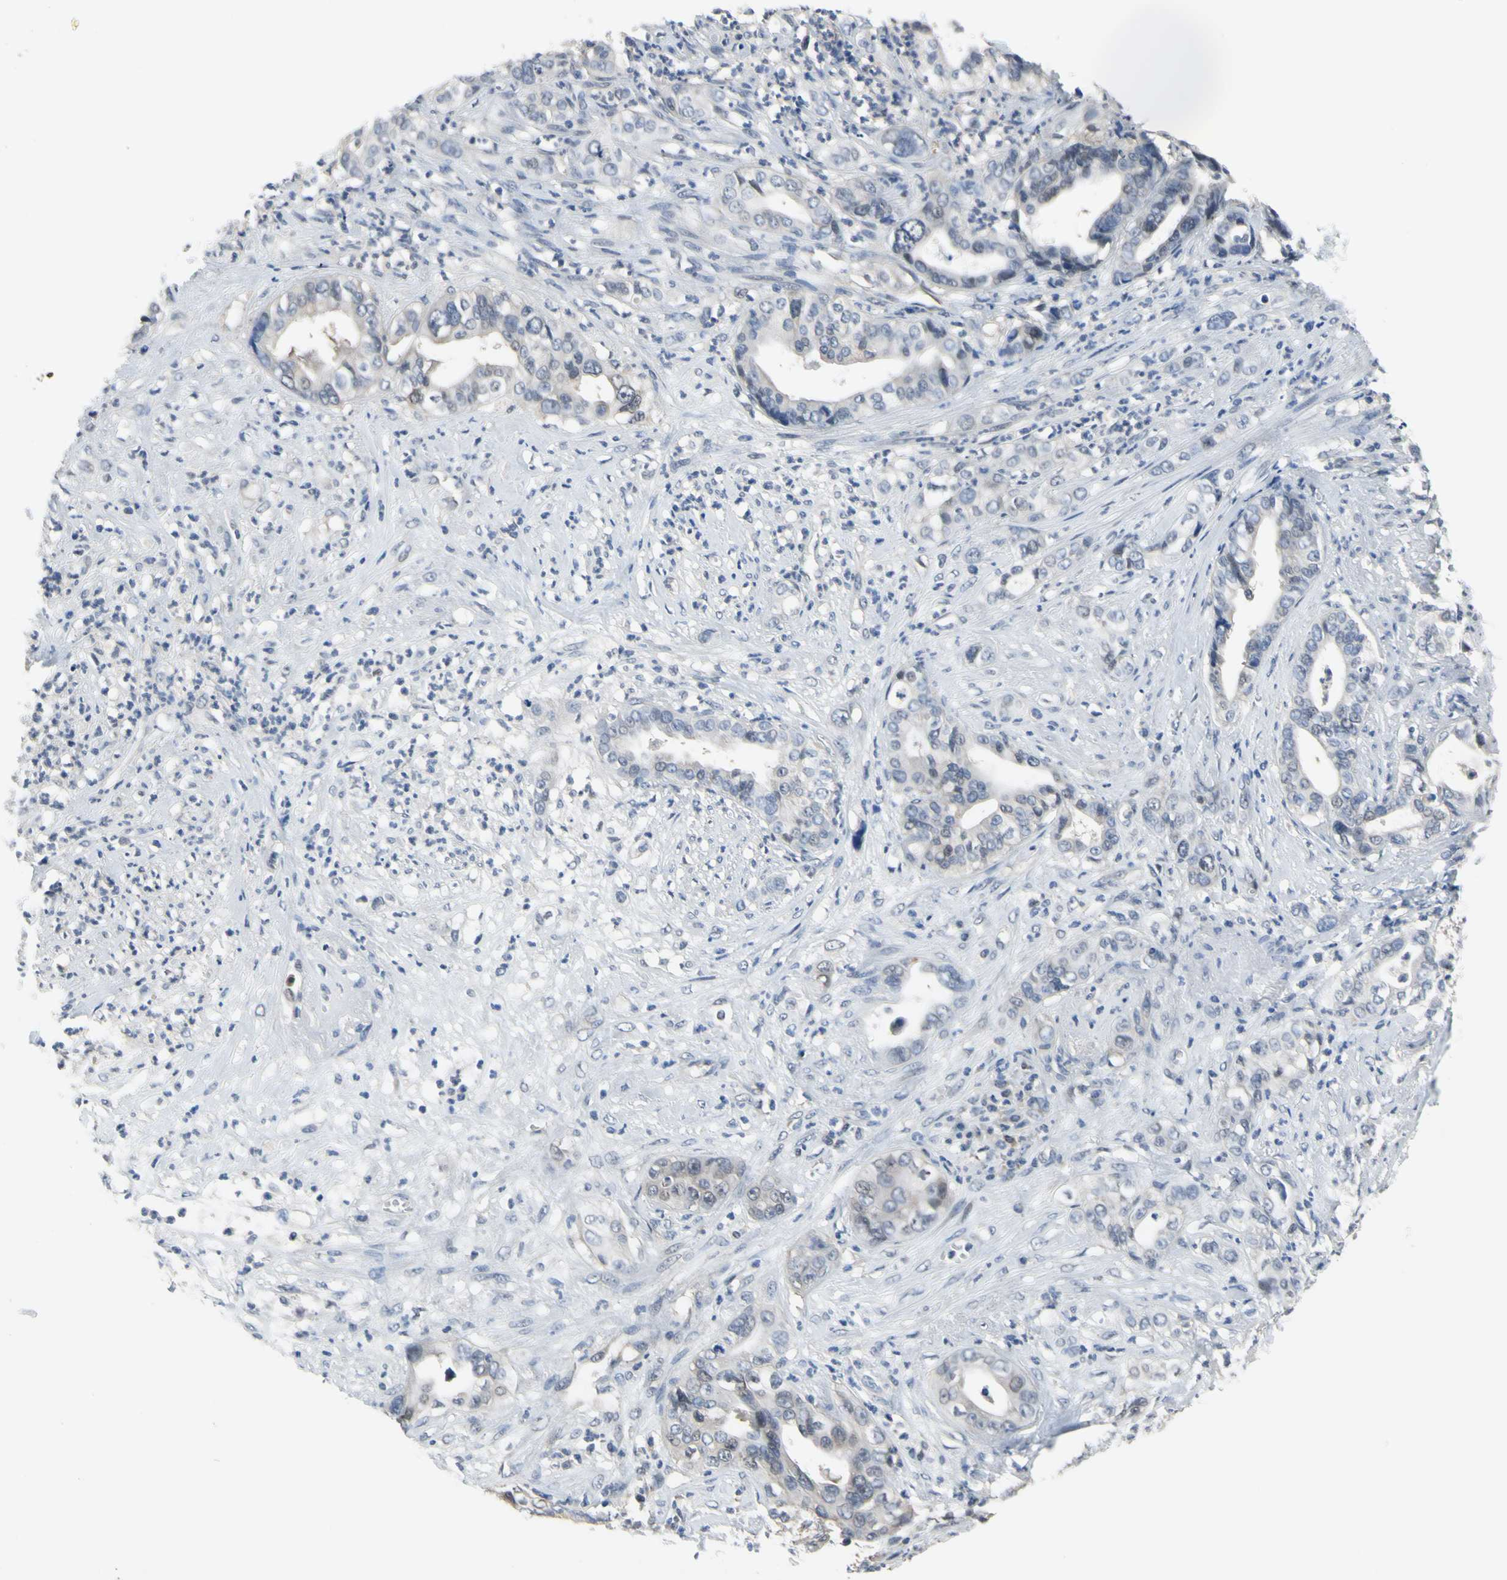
{"staining": {"intensity": "negative", "quantity": "none", "location": "none"}, "tissue": "liver cancer", "cell_type": "Tumor cells", "image_type": "cancer", "snomed": [{"axis": "morphology", "description": "Cholangiocarcinoma"}, {"axis": "topography", "description": "Liver"}], "caption": "High power microscopy photomicrograph of an immunohistochemistry photomicrograph of liver cholangiocarcinoma, revealing no significant staining in tumor cells.", "gene": "HSPA4", "patient": {"sex": "female", "age": 61}}